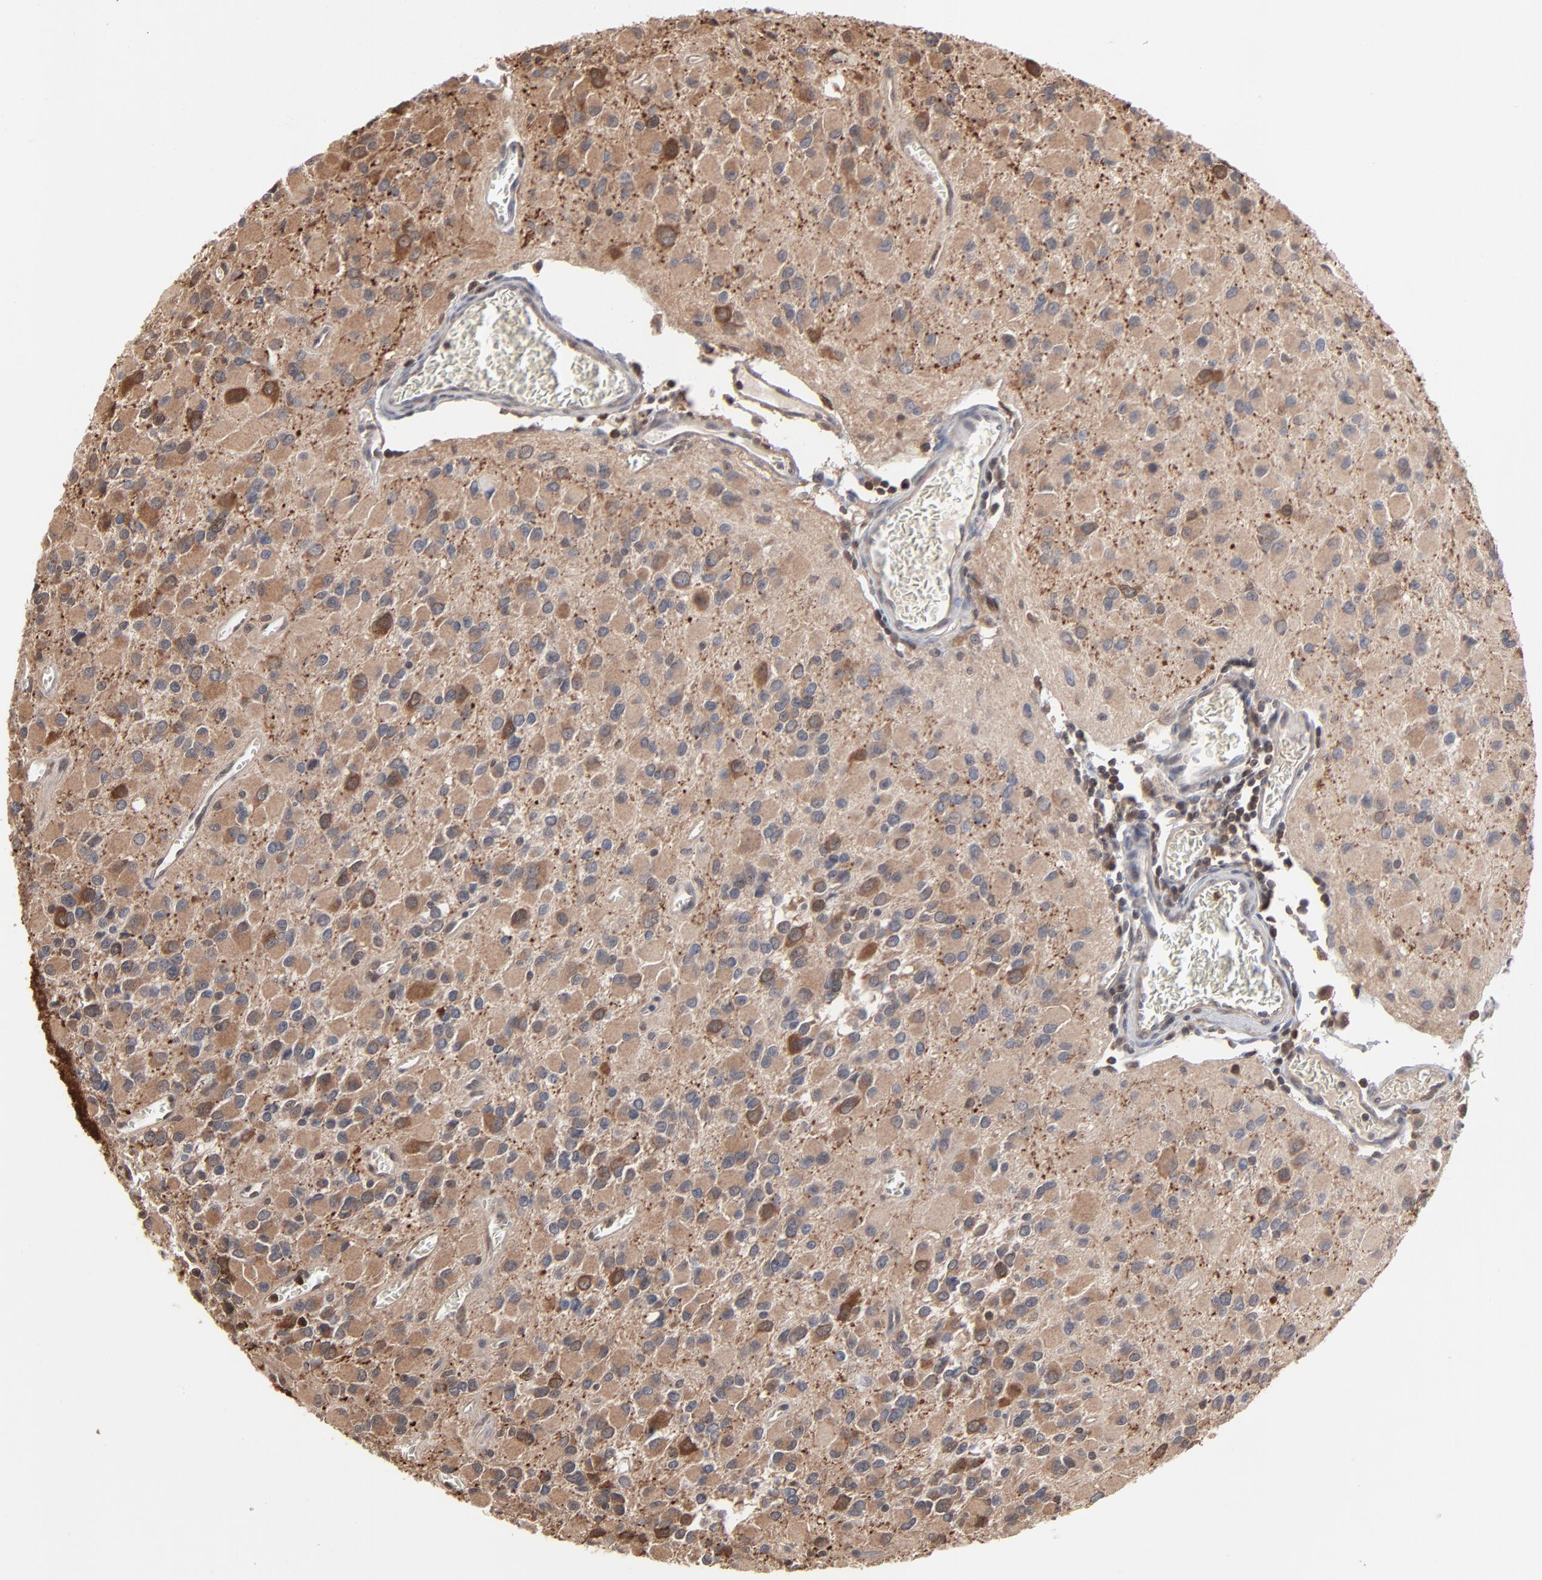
{"staining": {"intensity": "strong", "quantity": "25%-75%", "location": "cytoplasmic/membranous"}, "tissue": "glioma", "cell_type": "Tumor cells", "image_type": "cancer", "snomed": [{"axis": "morphology", "description": "Glioma, malignant, Low grade"}, {"axis": "topography", "description": "Brain"}], "caption": "The histopathology image displays staining of glioma, revealing strong cytoplasmic/membranous protein staining (brown color) within tumor cells.", "gene": "MAP2K1", "patient": {"sex": "male", "age": 42}}